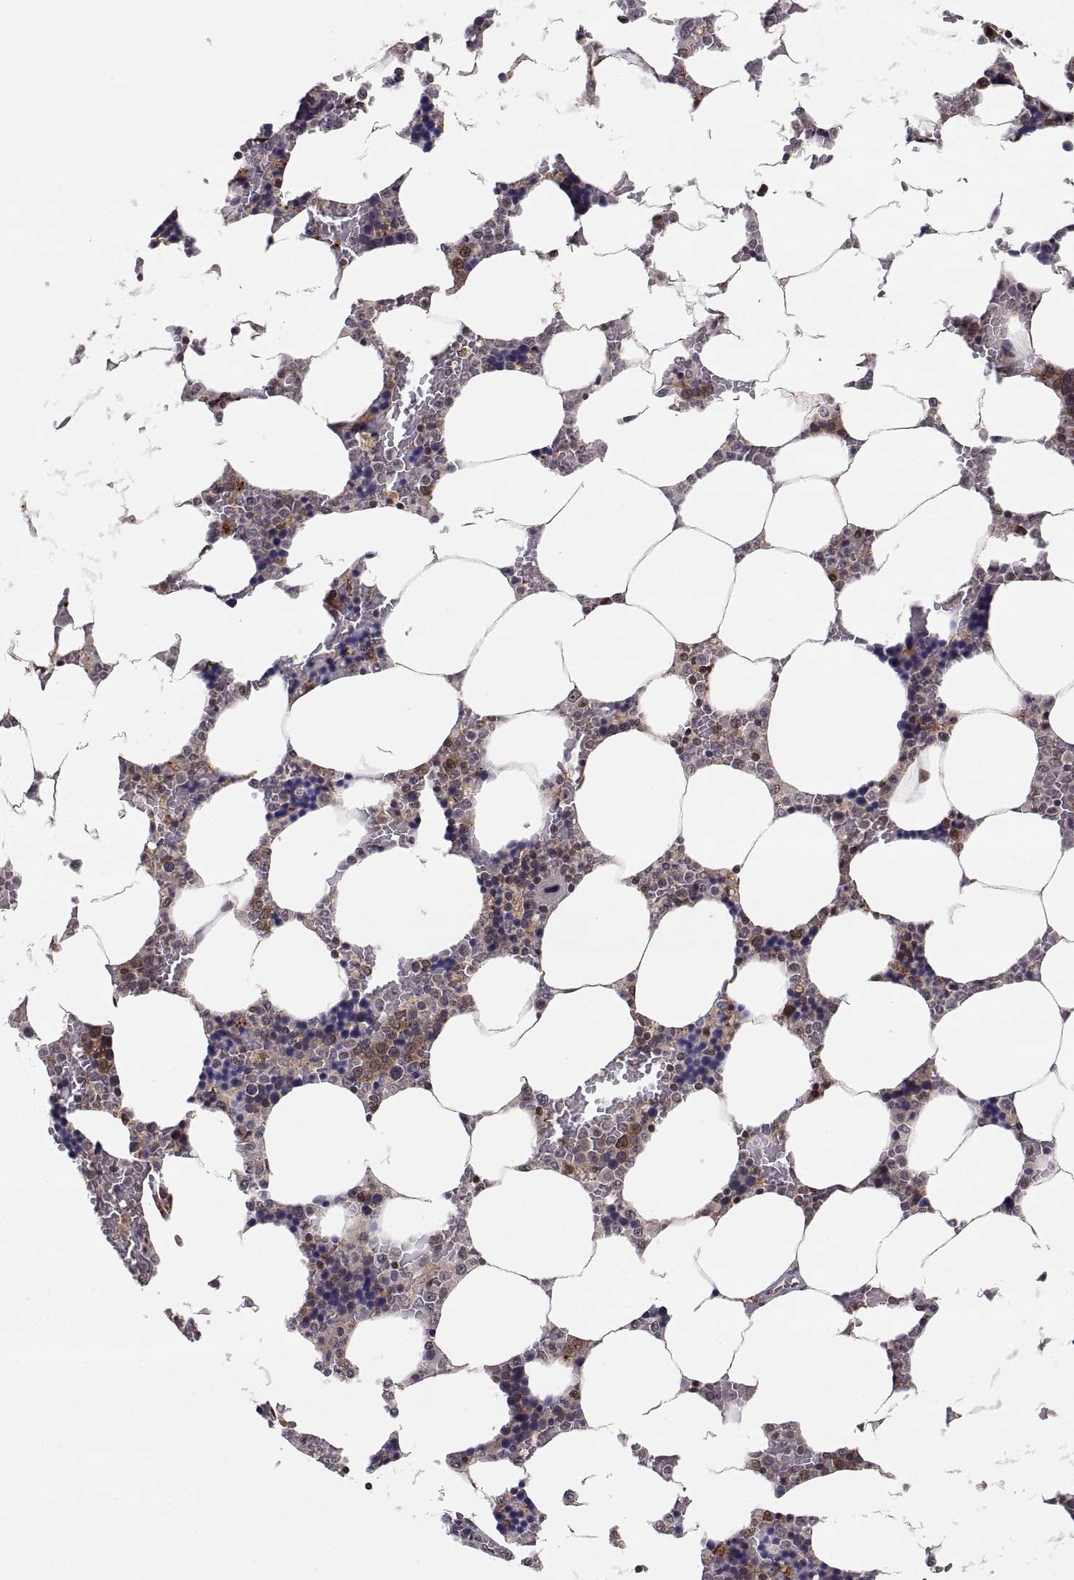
{"staining": {"intensity": "moderate", "quantity": "25%-75%", "location": "cytoplasmic/membranous"}, "tissue": "bone marrow", "cell_type": "Hematopoietic cells", "image_type": "normal", "snomed": [{"axis": "morphology", "description": "Normal tissue, NOS"}, {"axis": "topography", "description": "Bone marrow"}], "caption": "About 25%-75% of hematopoietic cells in benign bone marrow exhibit moderate cytoplasmic/membranous protein expression as visualized by brown immunohistochemical staining.", "gene": "PSMC2", "patient": {"sex": "male", "age": 63}}